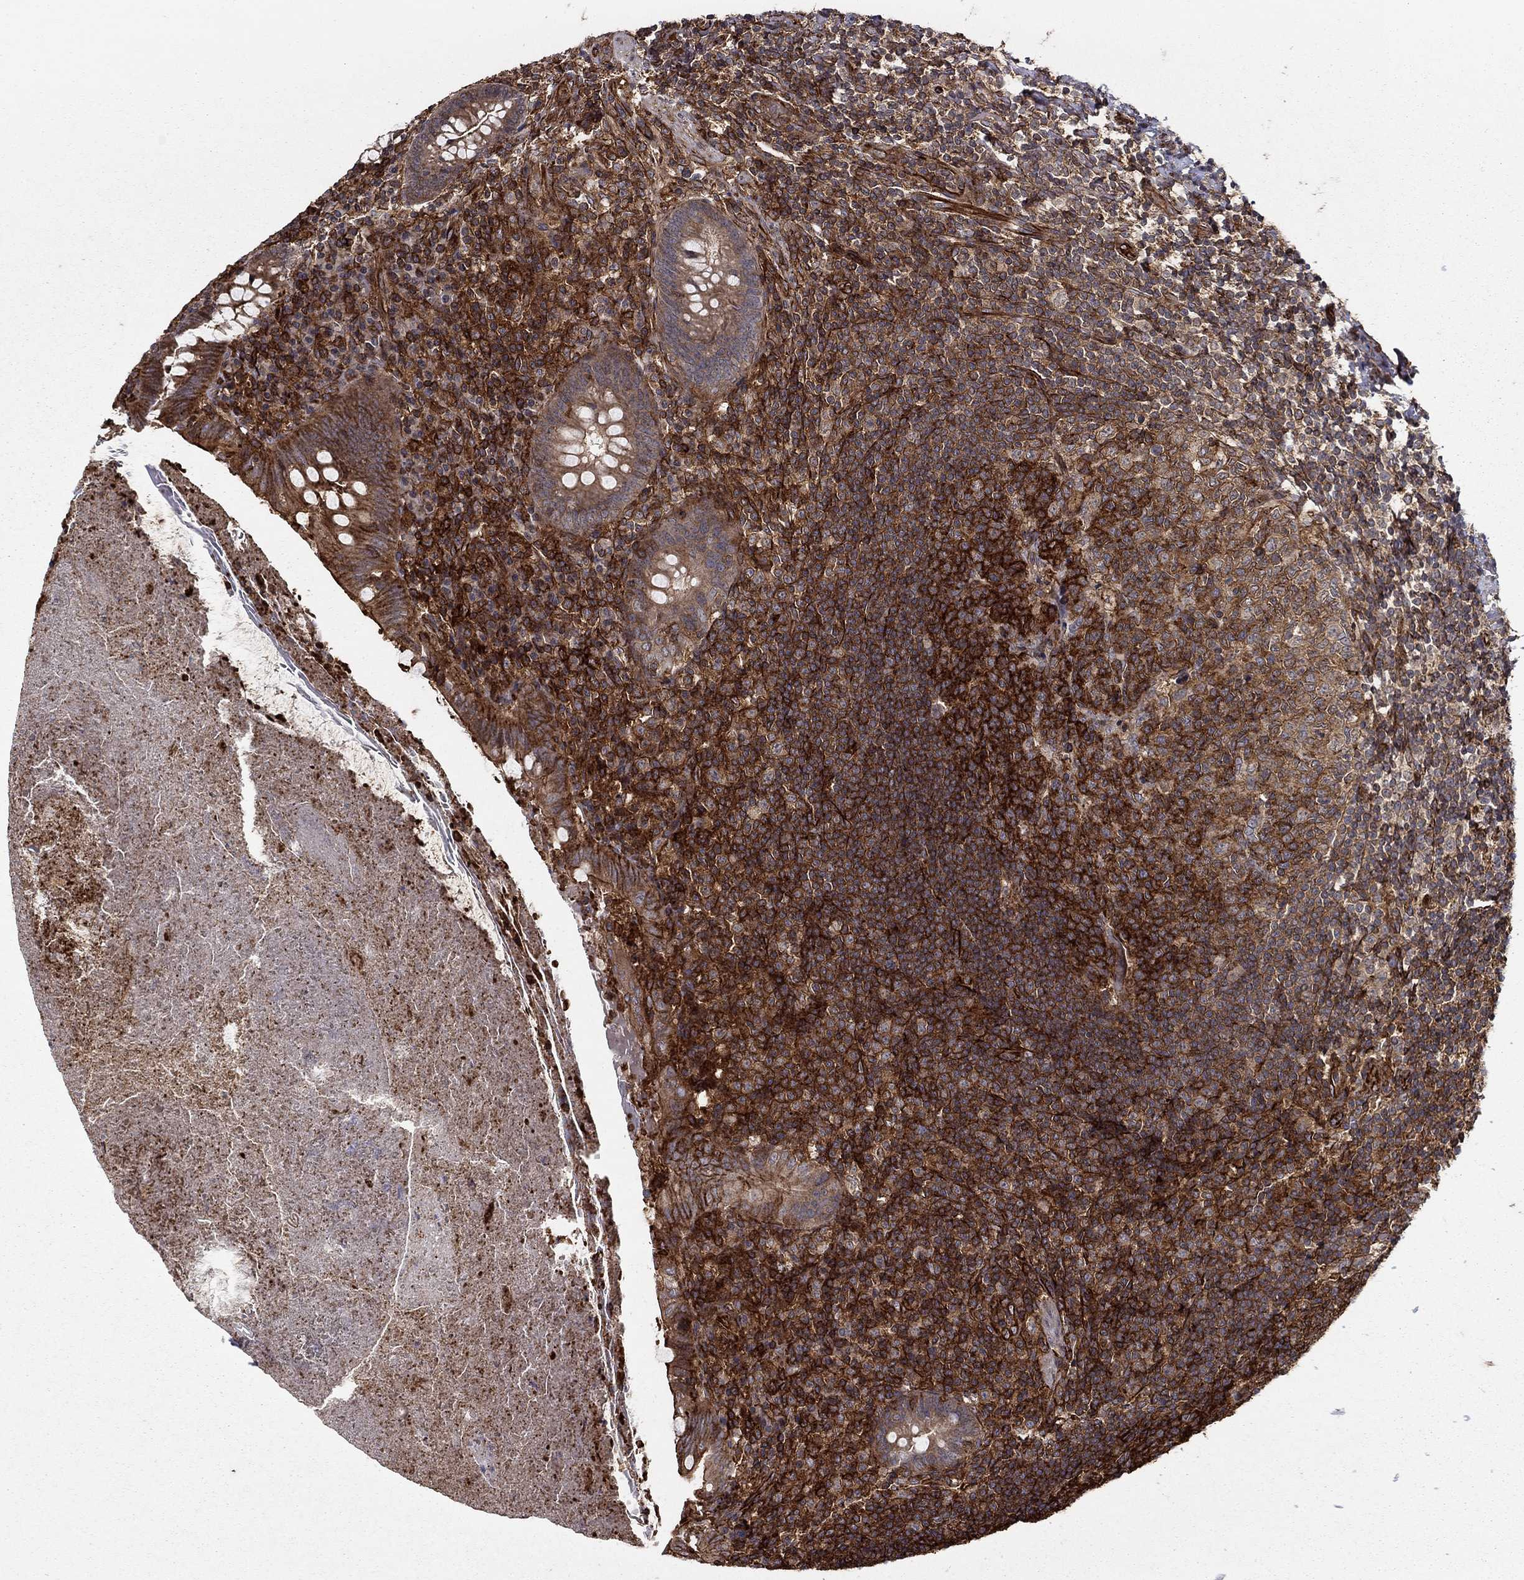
{"staining": {"intensity": "strong", "quantity": "25%-75%", "location": "cytoplasmic/membranous"}, "tissue": "appendix", "cell_type": "Glandular cells", "image_type": "normal", "snomed": [{"axis": "morphology", "description": "Normal tissue, NOS"}, {"axis": "topography", "description": "Appendix"}], "caption": "The histopathology image reveals a brown stain indicating the presence of a protein in the cytoplasmic/membranous of glandular cells in appendix.", "gene": "ADM", "patient": {"sex": "male", "age": 47}}